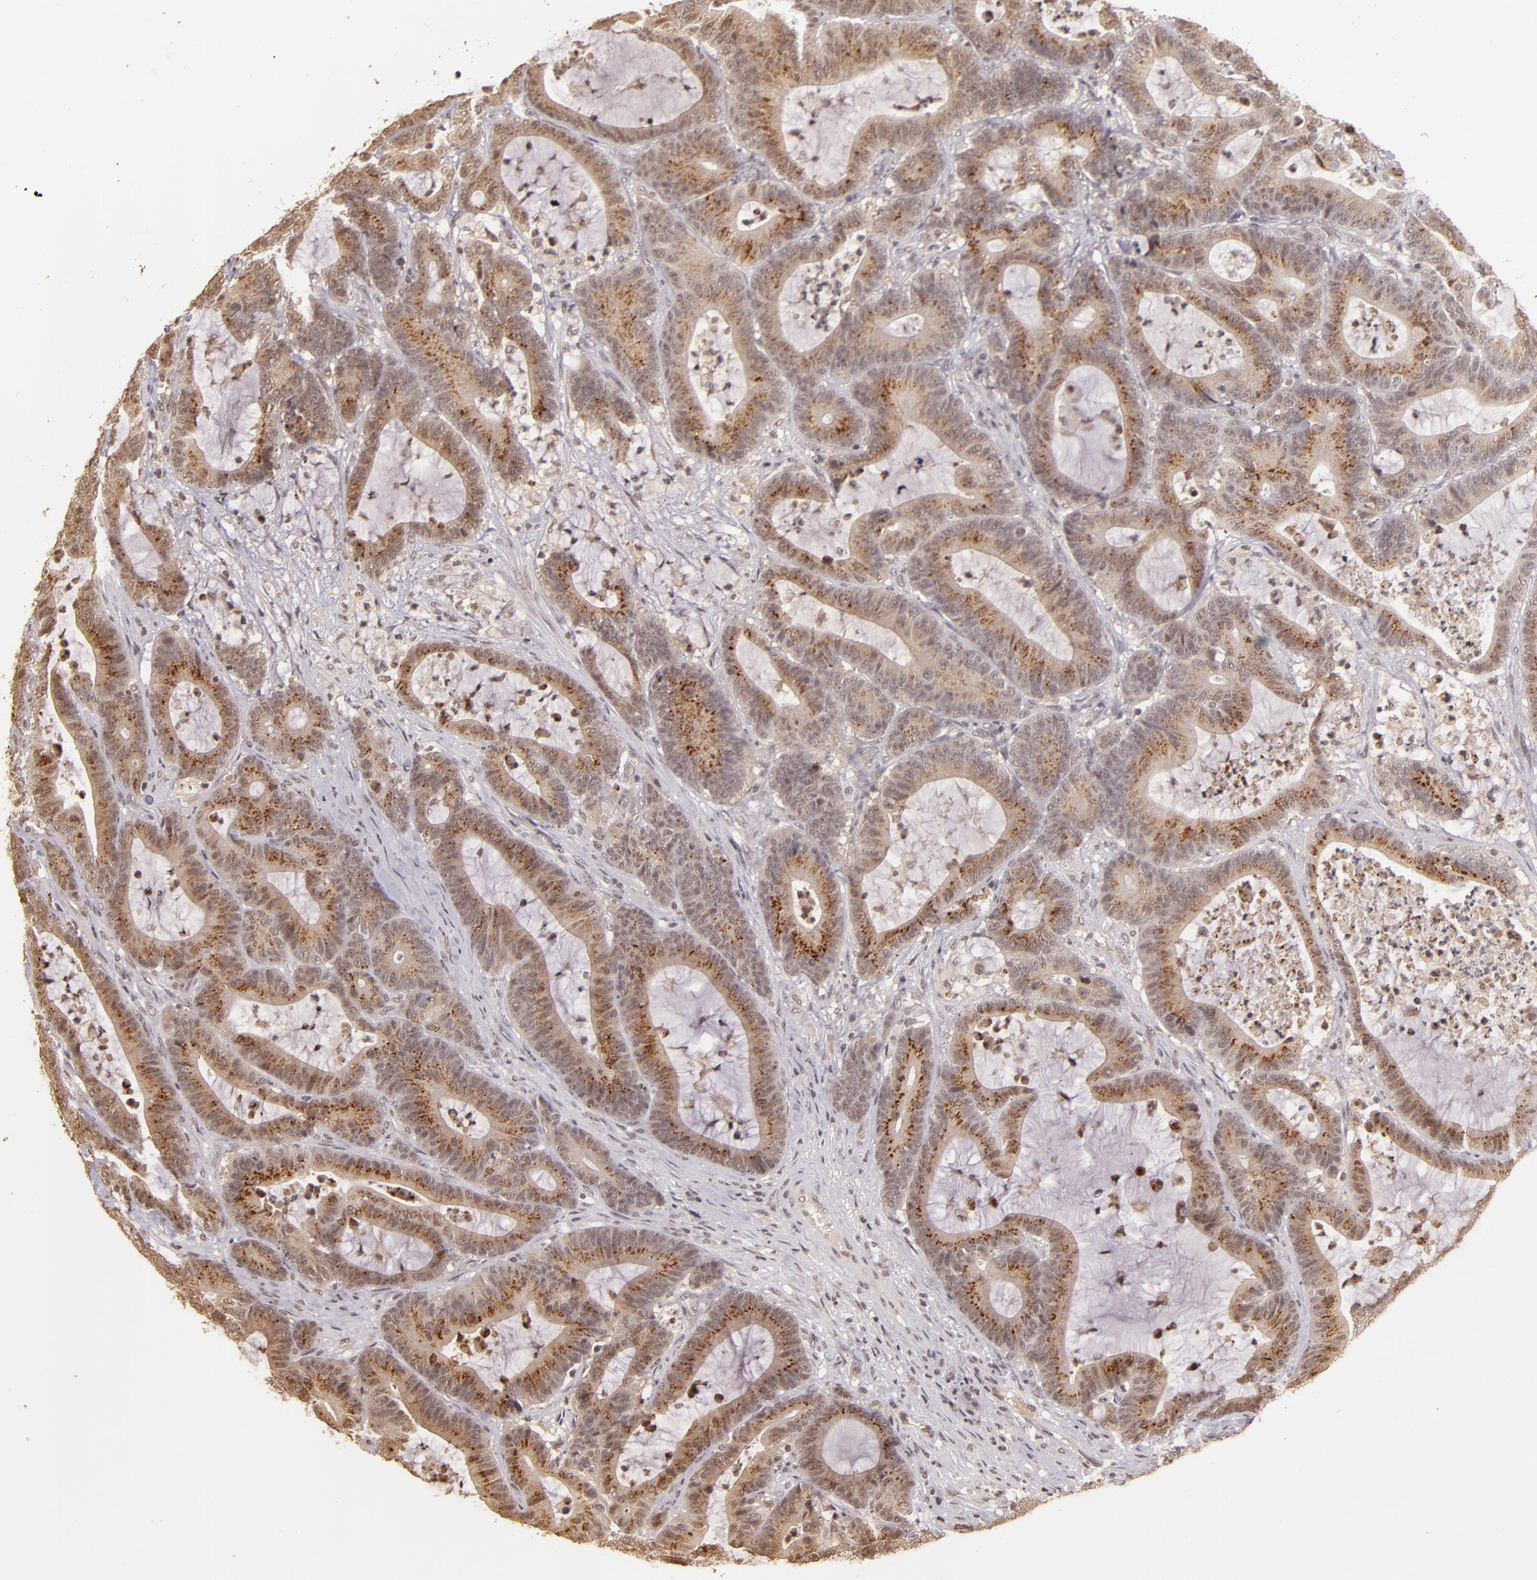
{"staining": {"intensity": "moderate", "quantity": ">75%", "location": "cytoplasmic/membranous,nuclear"}, "tissue": "colorectal cancer", "cell_type": "Tumor cells", "image_type": "cancer", "snomed": [{"axis": "morphology", "description": "Adenocarcinoma, NOS"}, {"axis": "topography", "description": "Colon"}], "caption": "Colorectal cancer stained for a protein reveals moderate cytoplasmic/membranous and nuclear positivity in tumor cells.", "gene": "CUL1", "patient": {"sex": "female", "age": 84}}